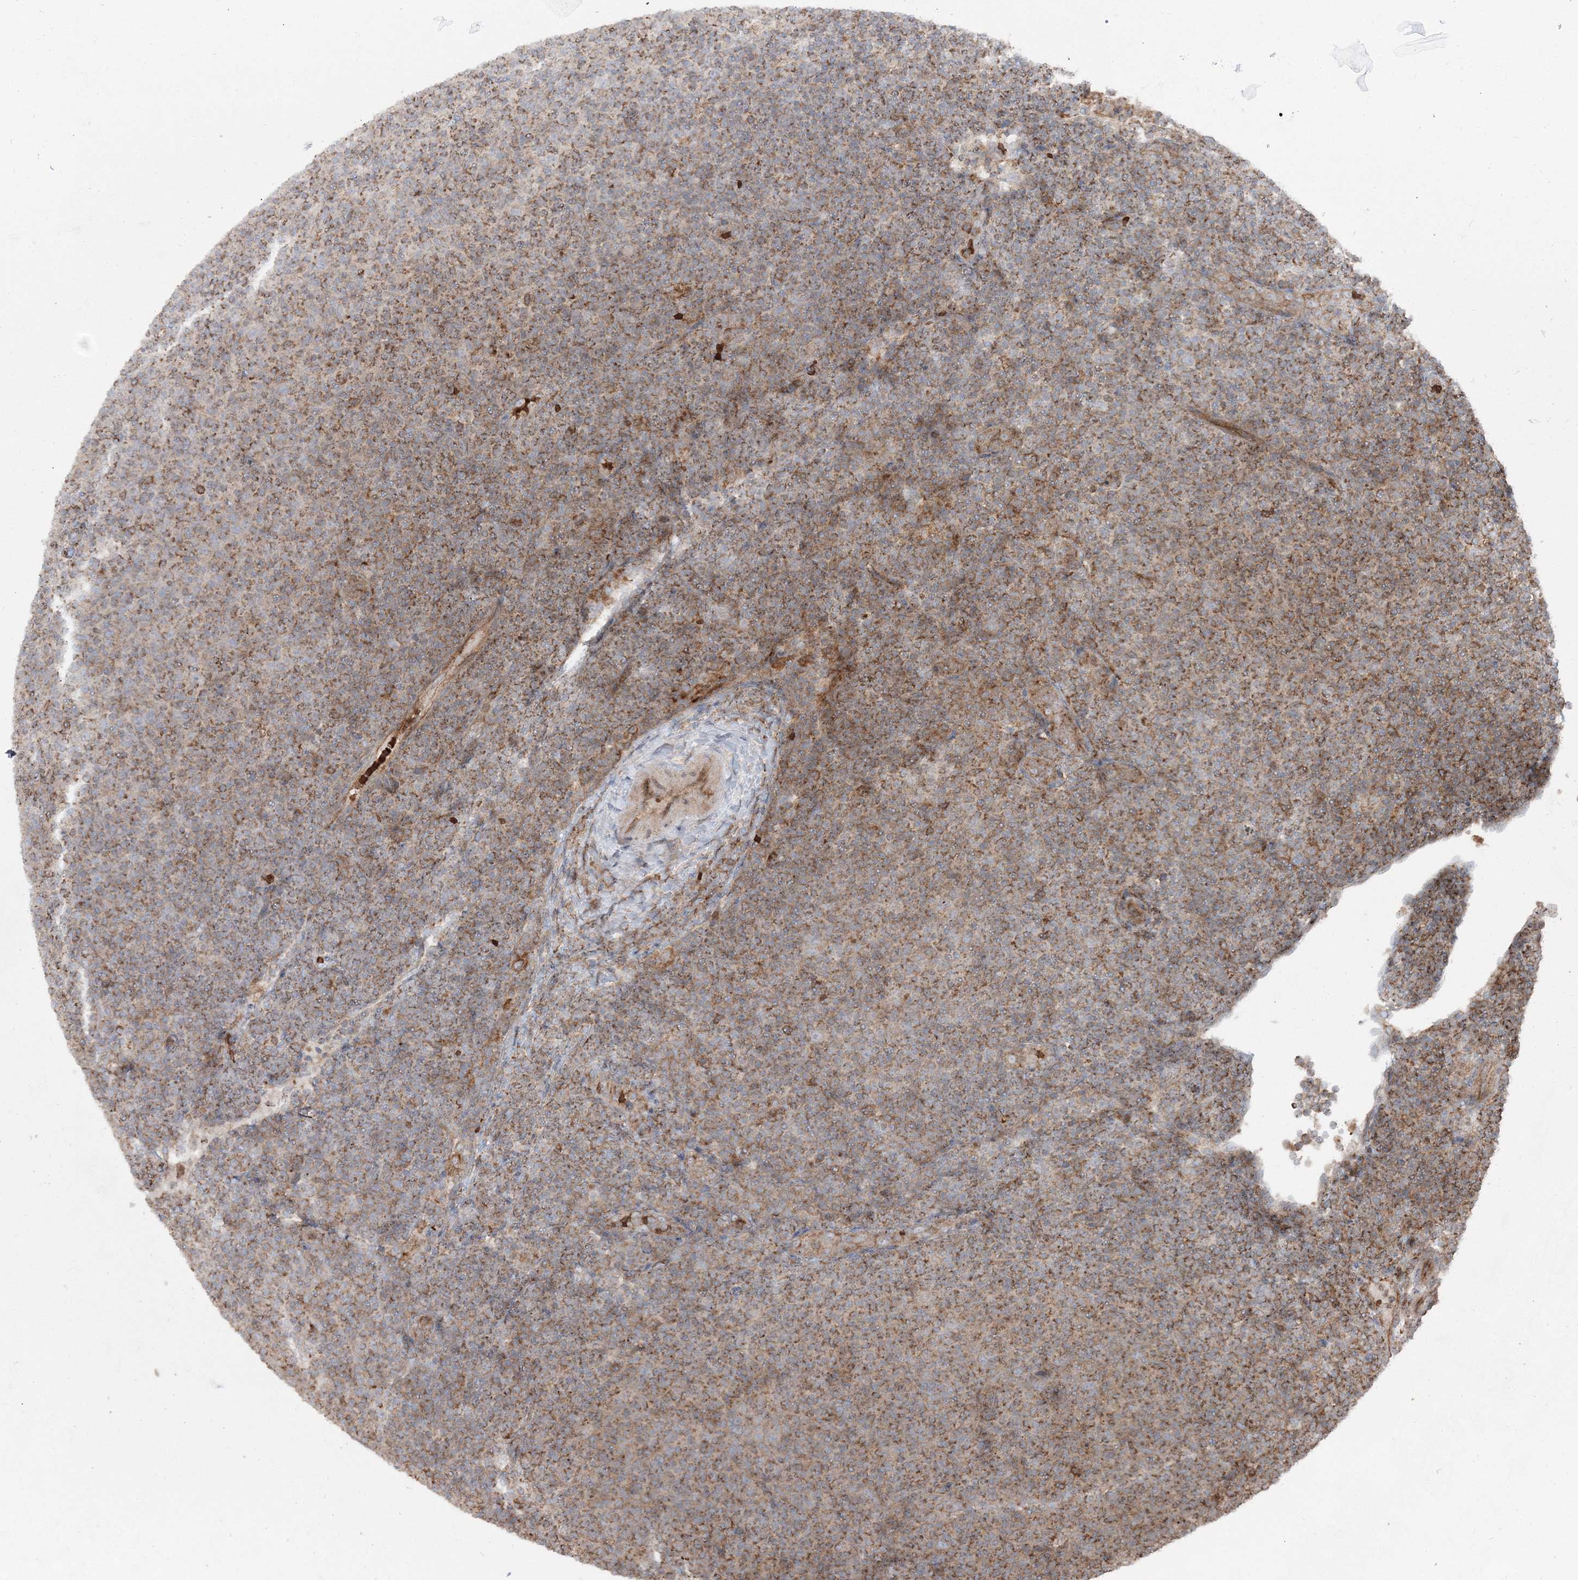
{"staining": {"intensity": "moderate", "quantity": "25%-75%", "location": "cytoplasmic/membranous"}, "tissue": "lymphoma", "cell_type": "Tumor cells", "image_type": "cancer", "snomed": [{"axis": "morphology", "description": "Malignant lymphoma, non-Hodgkin's type, Low grade"}, {"axis": "topography", "description": "Lymph node"}], "caption": "Immunohistochemical staining of lymphoma exhibits medium levels of moderate cytoplasmic/membranous protein positivity in about 25%-75% of tumor cells.", "gene": "PCBD2", "patient": {"sex": "male", "age": 66}}